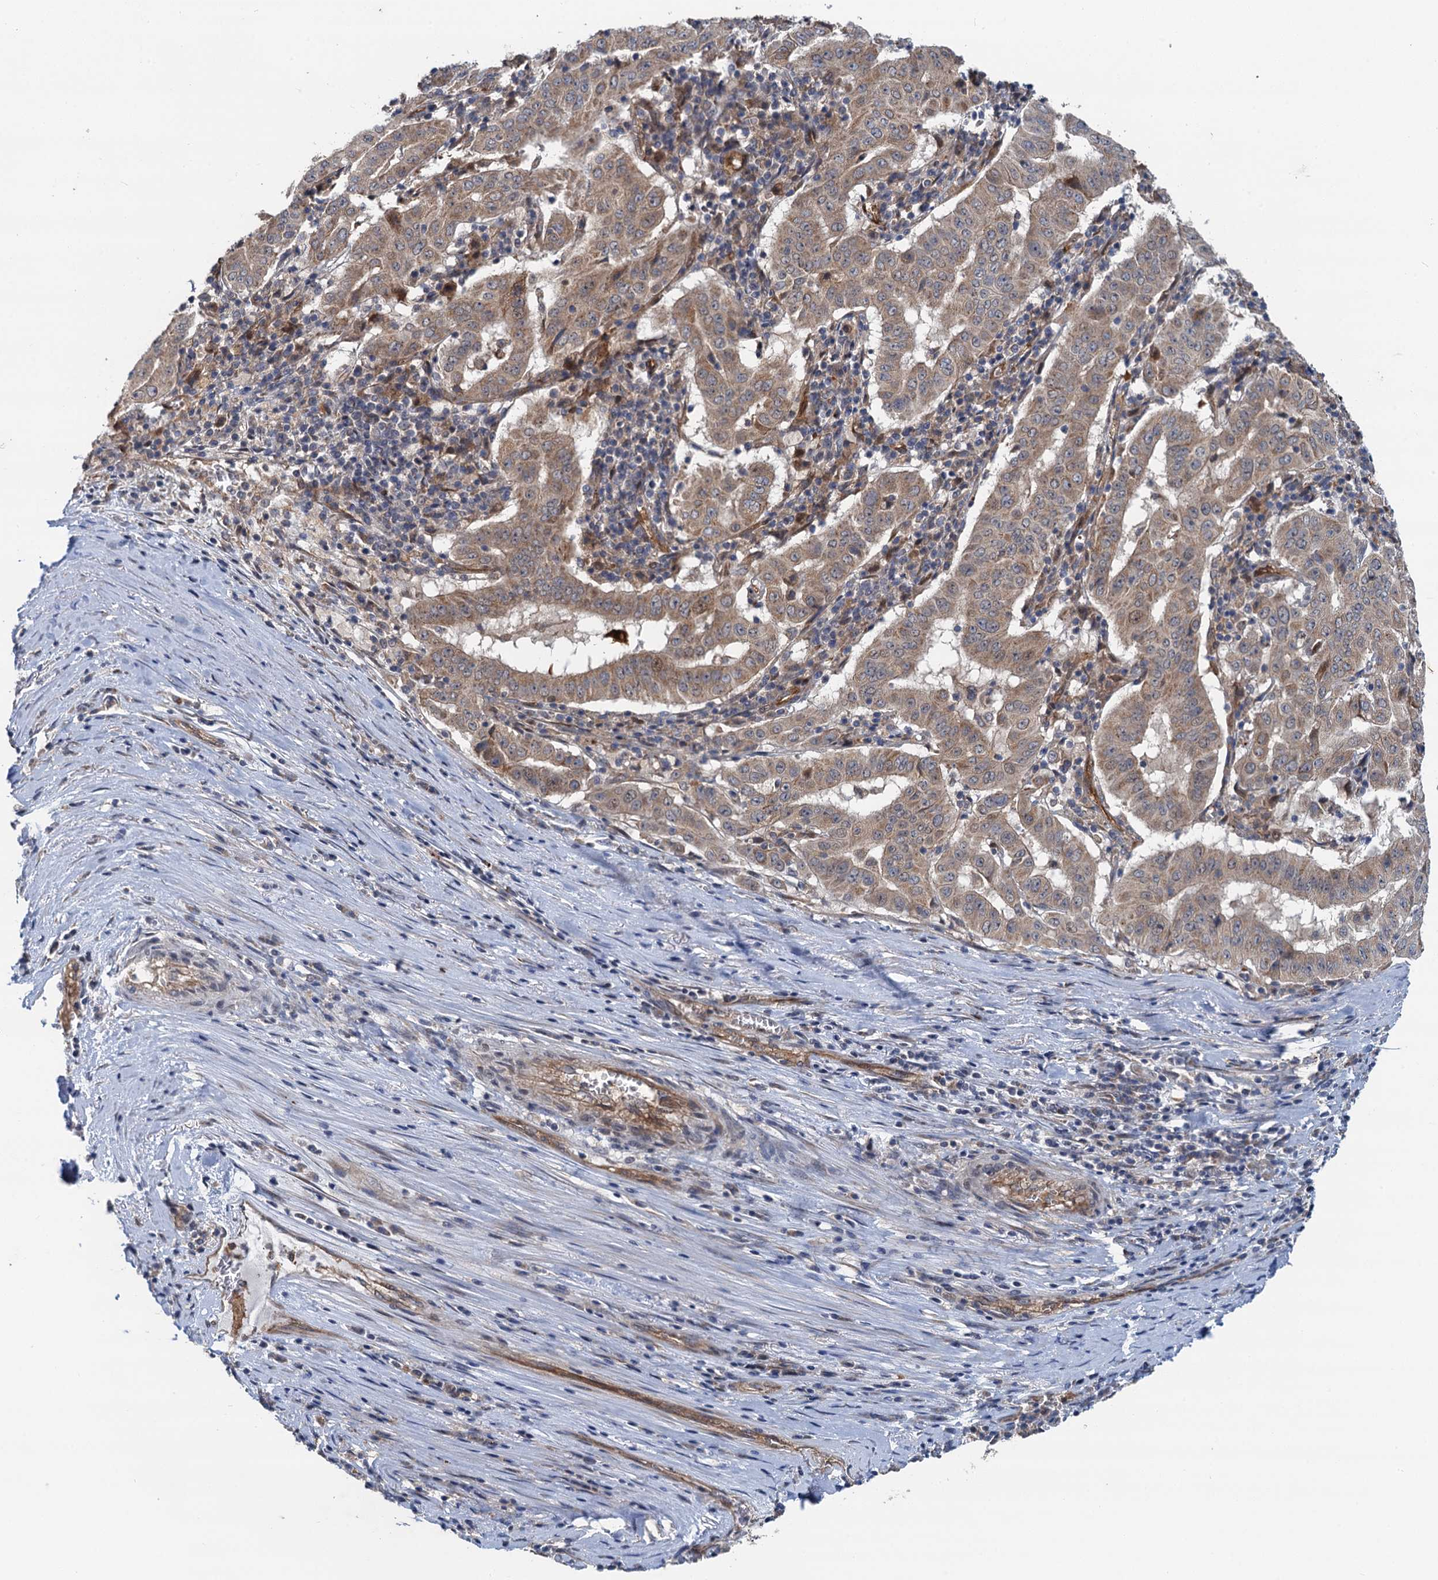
{"staining": {"intensity": "weak", "quantity": ">75%", "location": "cytoplasmic/membranous"}, "tissue": "pancreatic cancer", "cell_type": "Tumor cells", "image_type": "cancer", "snomed": [{"axis": "morphology", "description": "Adenocarcinoma, NOS"}, {"axis": "topography", "description": "Pancreas"}], "caption": "Pancreatic cancer stained with immunohistochemistry (IHC) demonstrates weak cytoplasmic/membranous positivity in about >75% of tumor cells.", "gene": "NLRP10", "patient": {"sex": "male", "age": 63}}